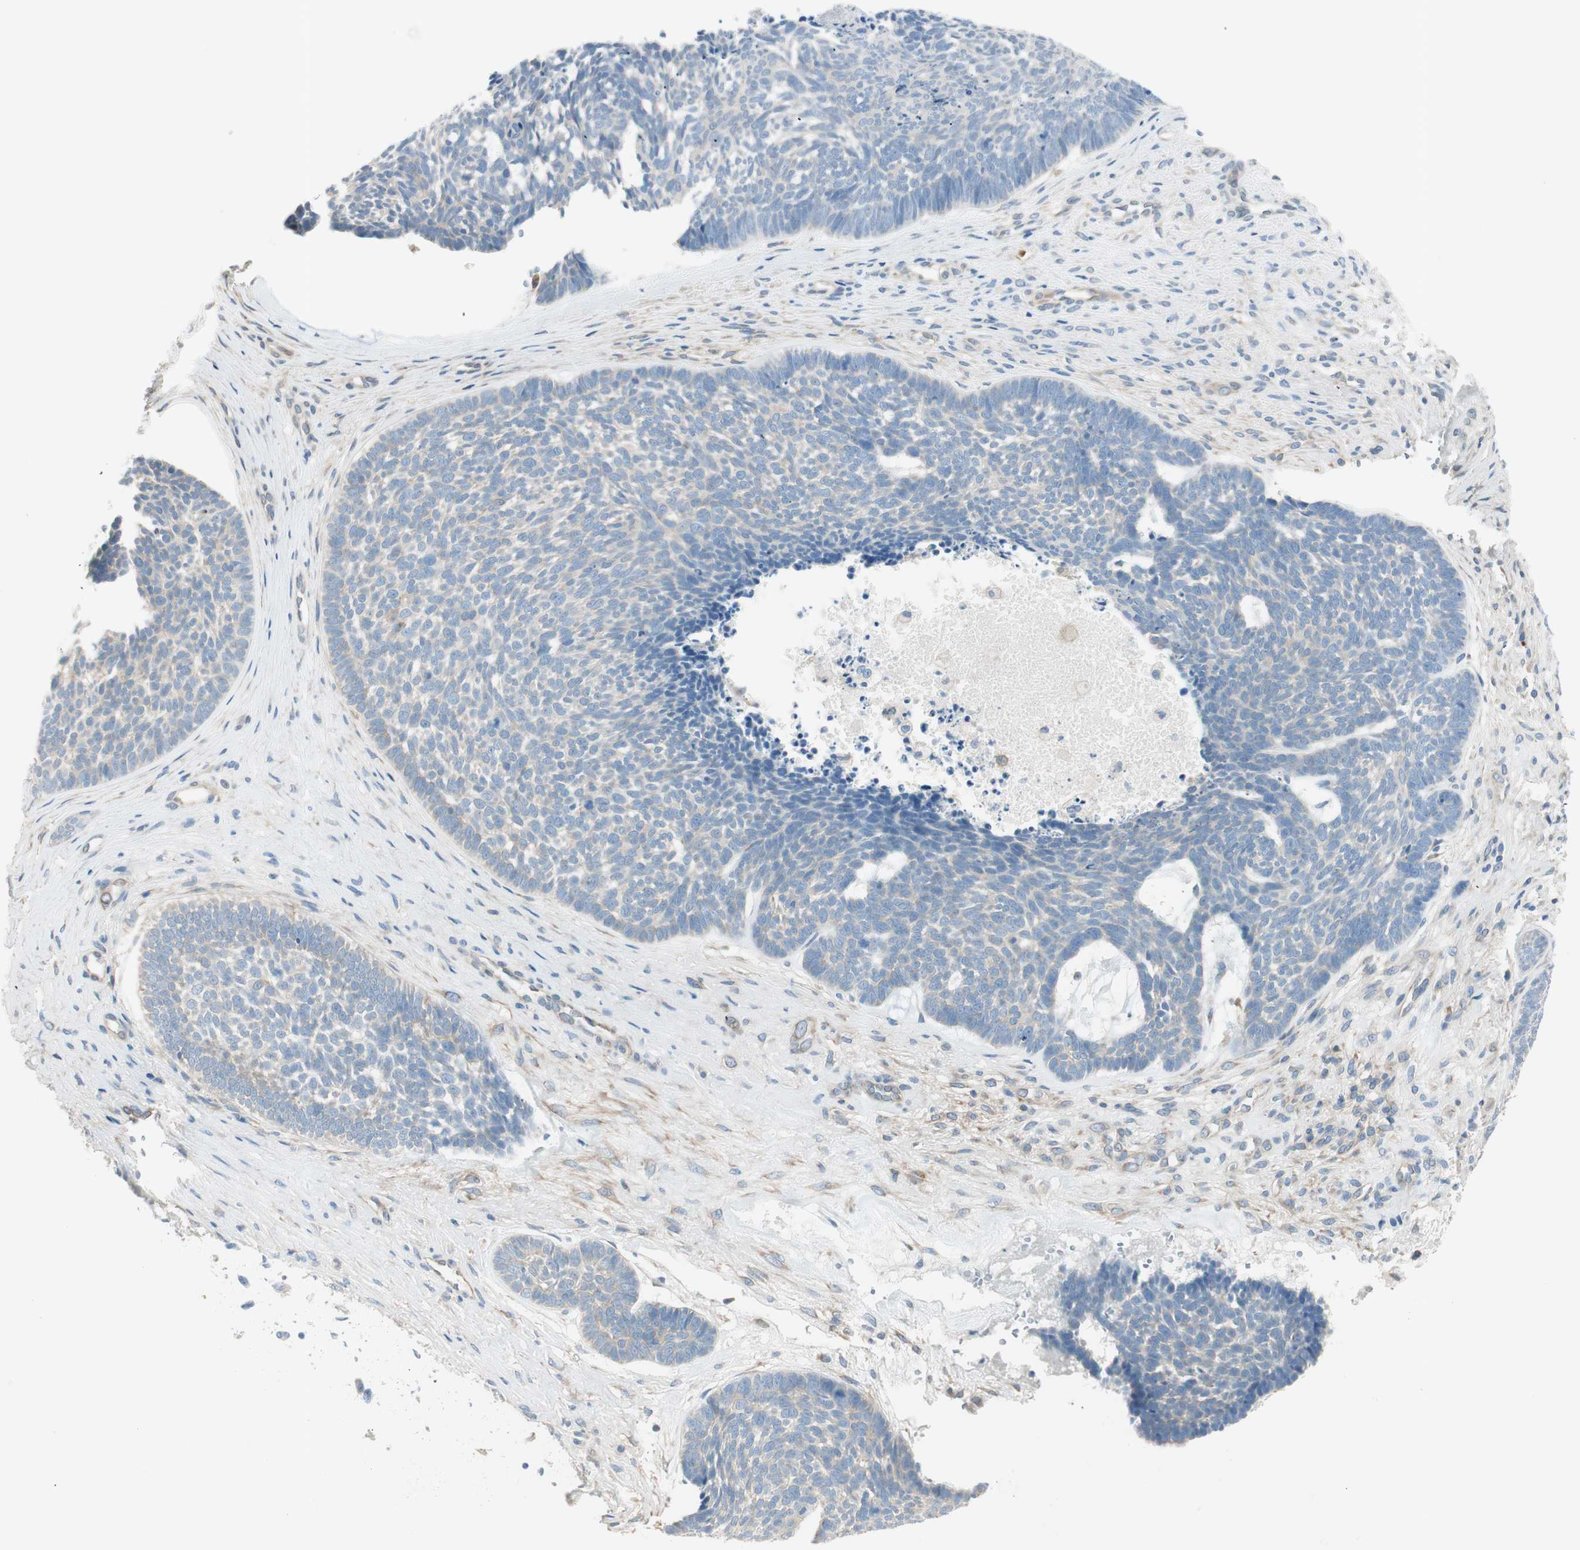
{"staining": {"intensity": "negative", "quantity": "none", "location": "none"}, "tissue": "skin cancer", "cell_type": "Tumor cells", "image_type": "cancer", "snomed": [{"axis": "morphology", "description": "Basal cell carcinoma"}, {"axis": "topography", "description": "Skin"}], "caption": "Protein analysis of skin cancer displays no significant positivity in tumor cells.", "gene": "CDK3", "patient": {"sex": "male", "age": 84}}